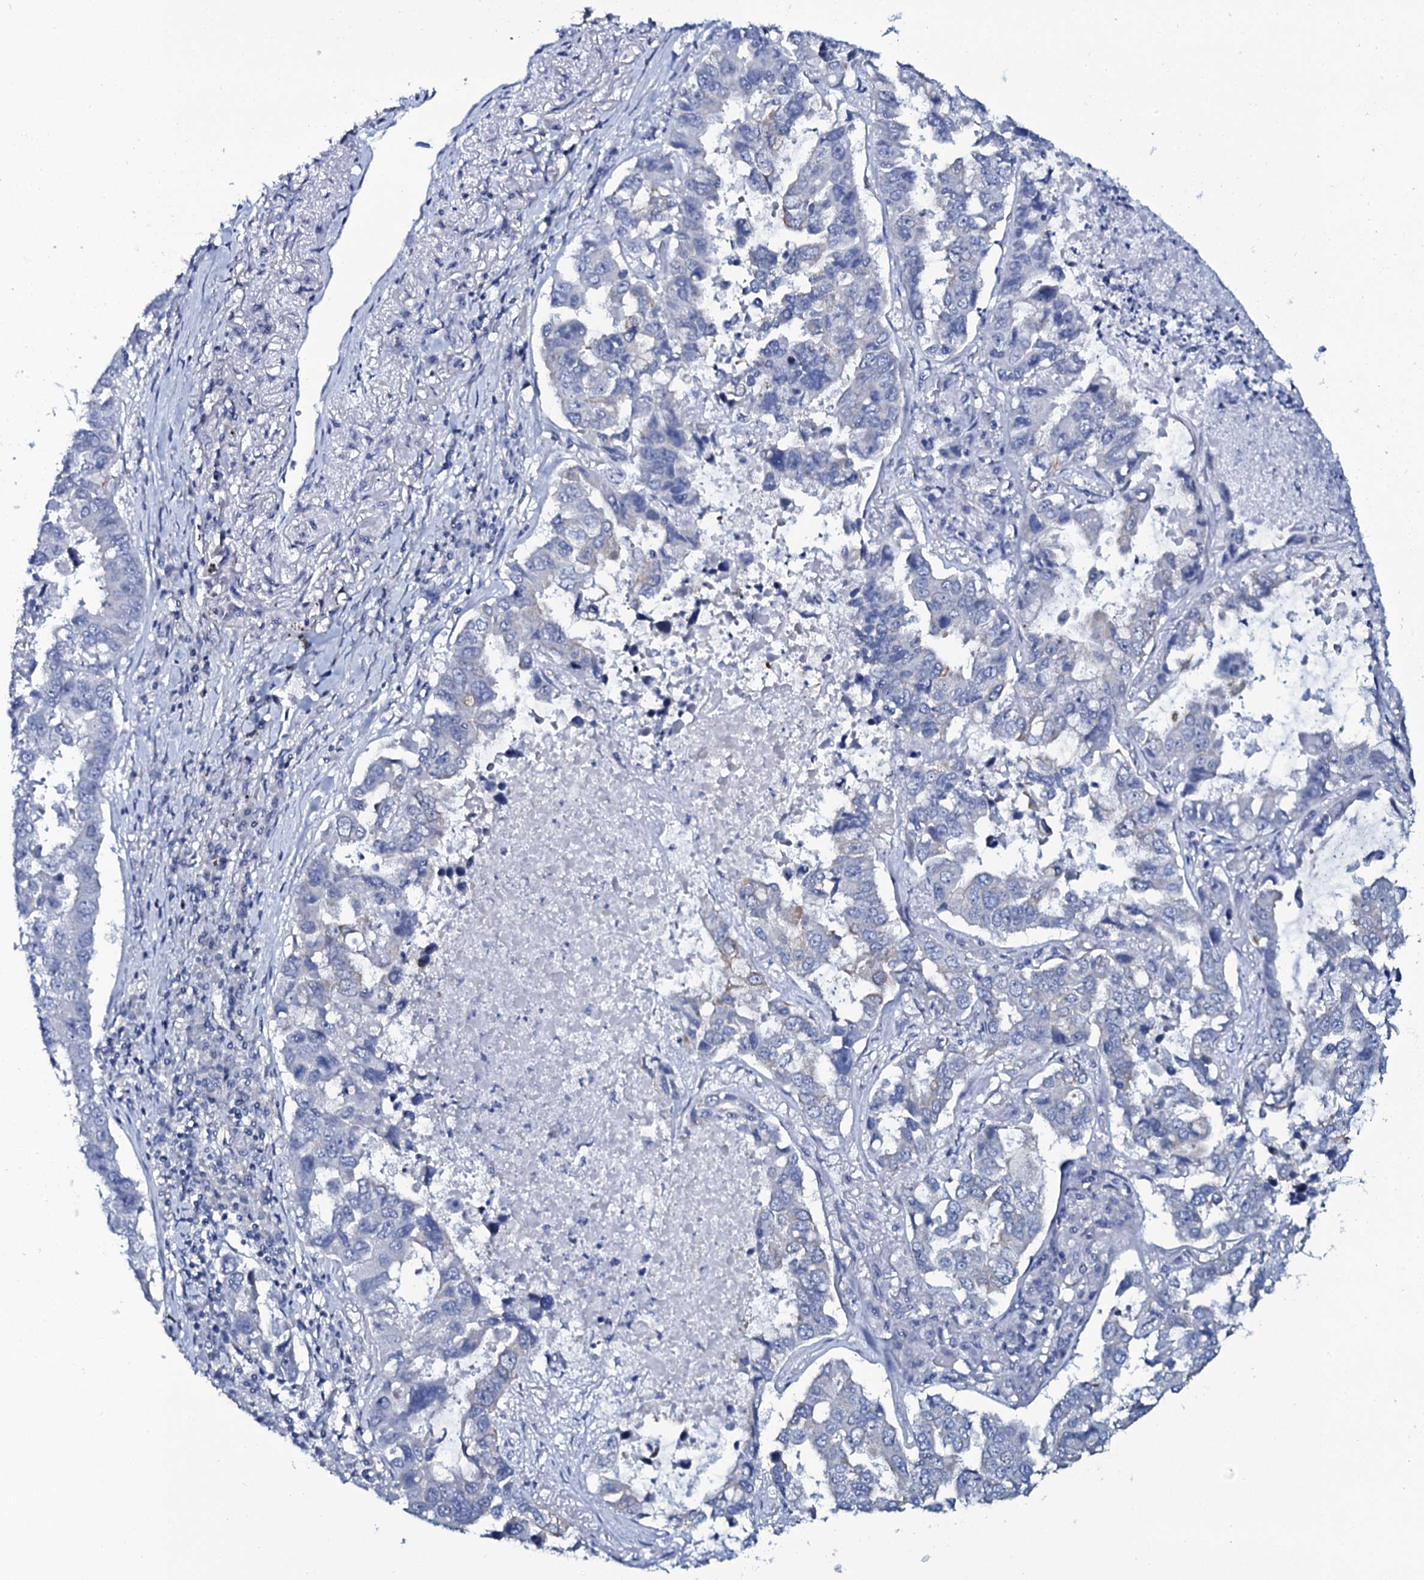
{"staining": {"intensity": "negative", "quantity": "none", "location": "none"}, "tissue": "lung cancer", "cell_type": "Tumor cells", "image_type": "cancer", "snomed": [{"axis": "morphology", "description": "Adenocarcinoma, NOS"}, {"axis": "topography", "description": "Lung"}], "caption": "The immunohistochemistry histopathology image has no significant expression in tumor cells of adenocarcinoma (lung) tissue. Brightfield microscopy of immunohistochemistry stained with DAB (brown) and hematoxylin (blue), captured at high magnification.", "gene": "C10orf88", "patient": {"sex": "male", "age": 64}}